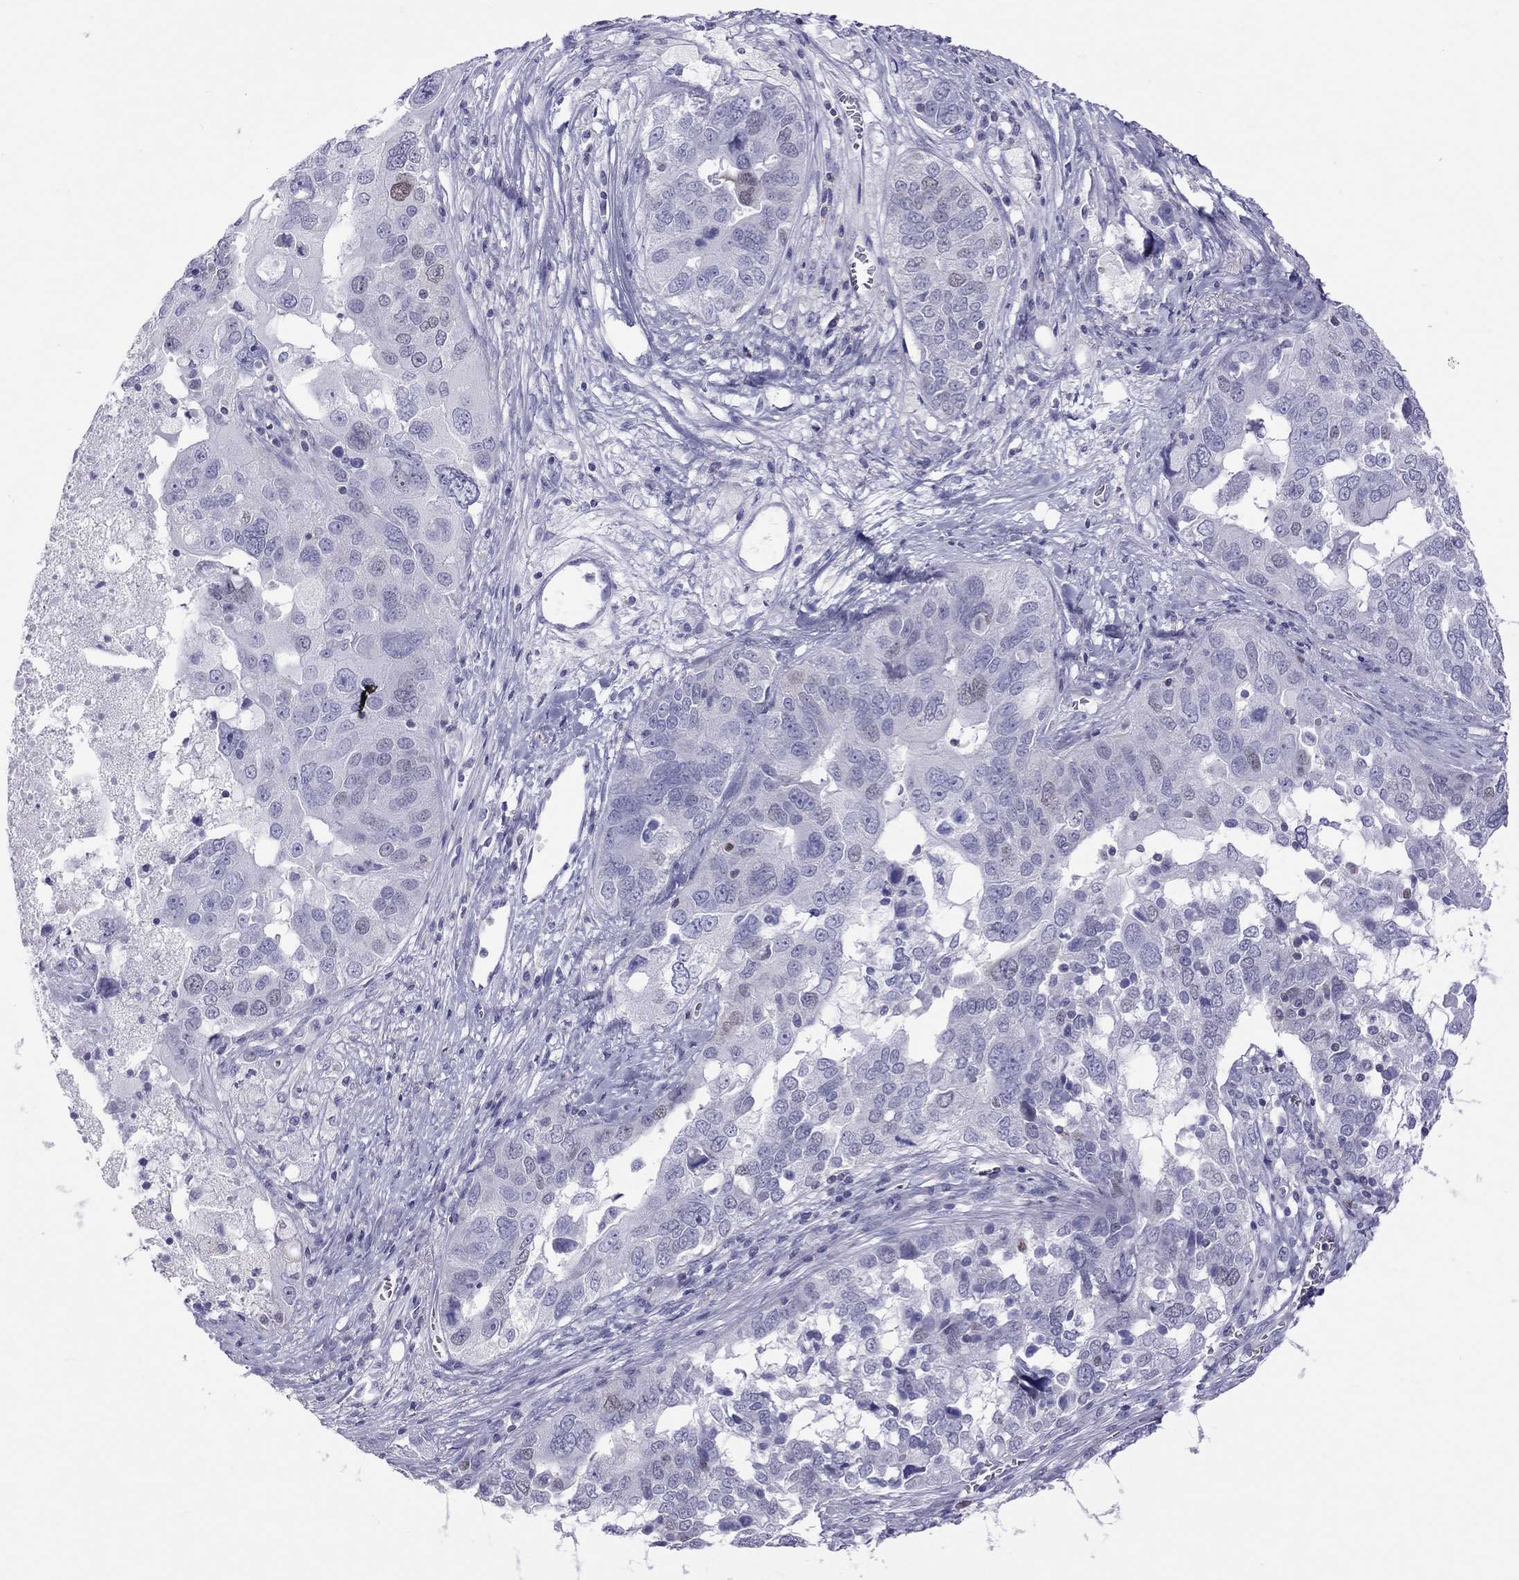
{"staining": {"intensity": "negative", "quantity": "none", "location": "none"}, "tissue": "ovarian cancer", "cell_type": "Tumor cells", "image_type": "cancer", "snomed": [{"axis": "morphology", "description": "Carcinoma, endometroid"}, {"axis": "topography", "description": "Soft tissue"}, {"axis": "topography", "description": "Ovary"}], "caption": "Endometroid carcinoma (ovarian) was stained to show a protein in brown. There is no significant staining in tumor cells.", "gene": "STAG3", "patient": {"sex": "female", "age": 52}}